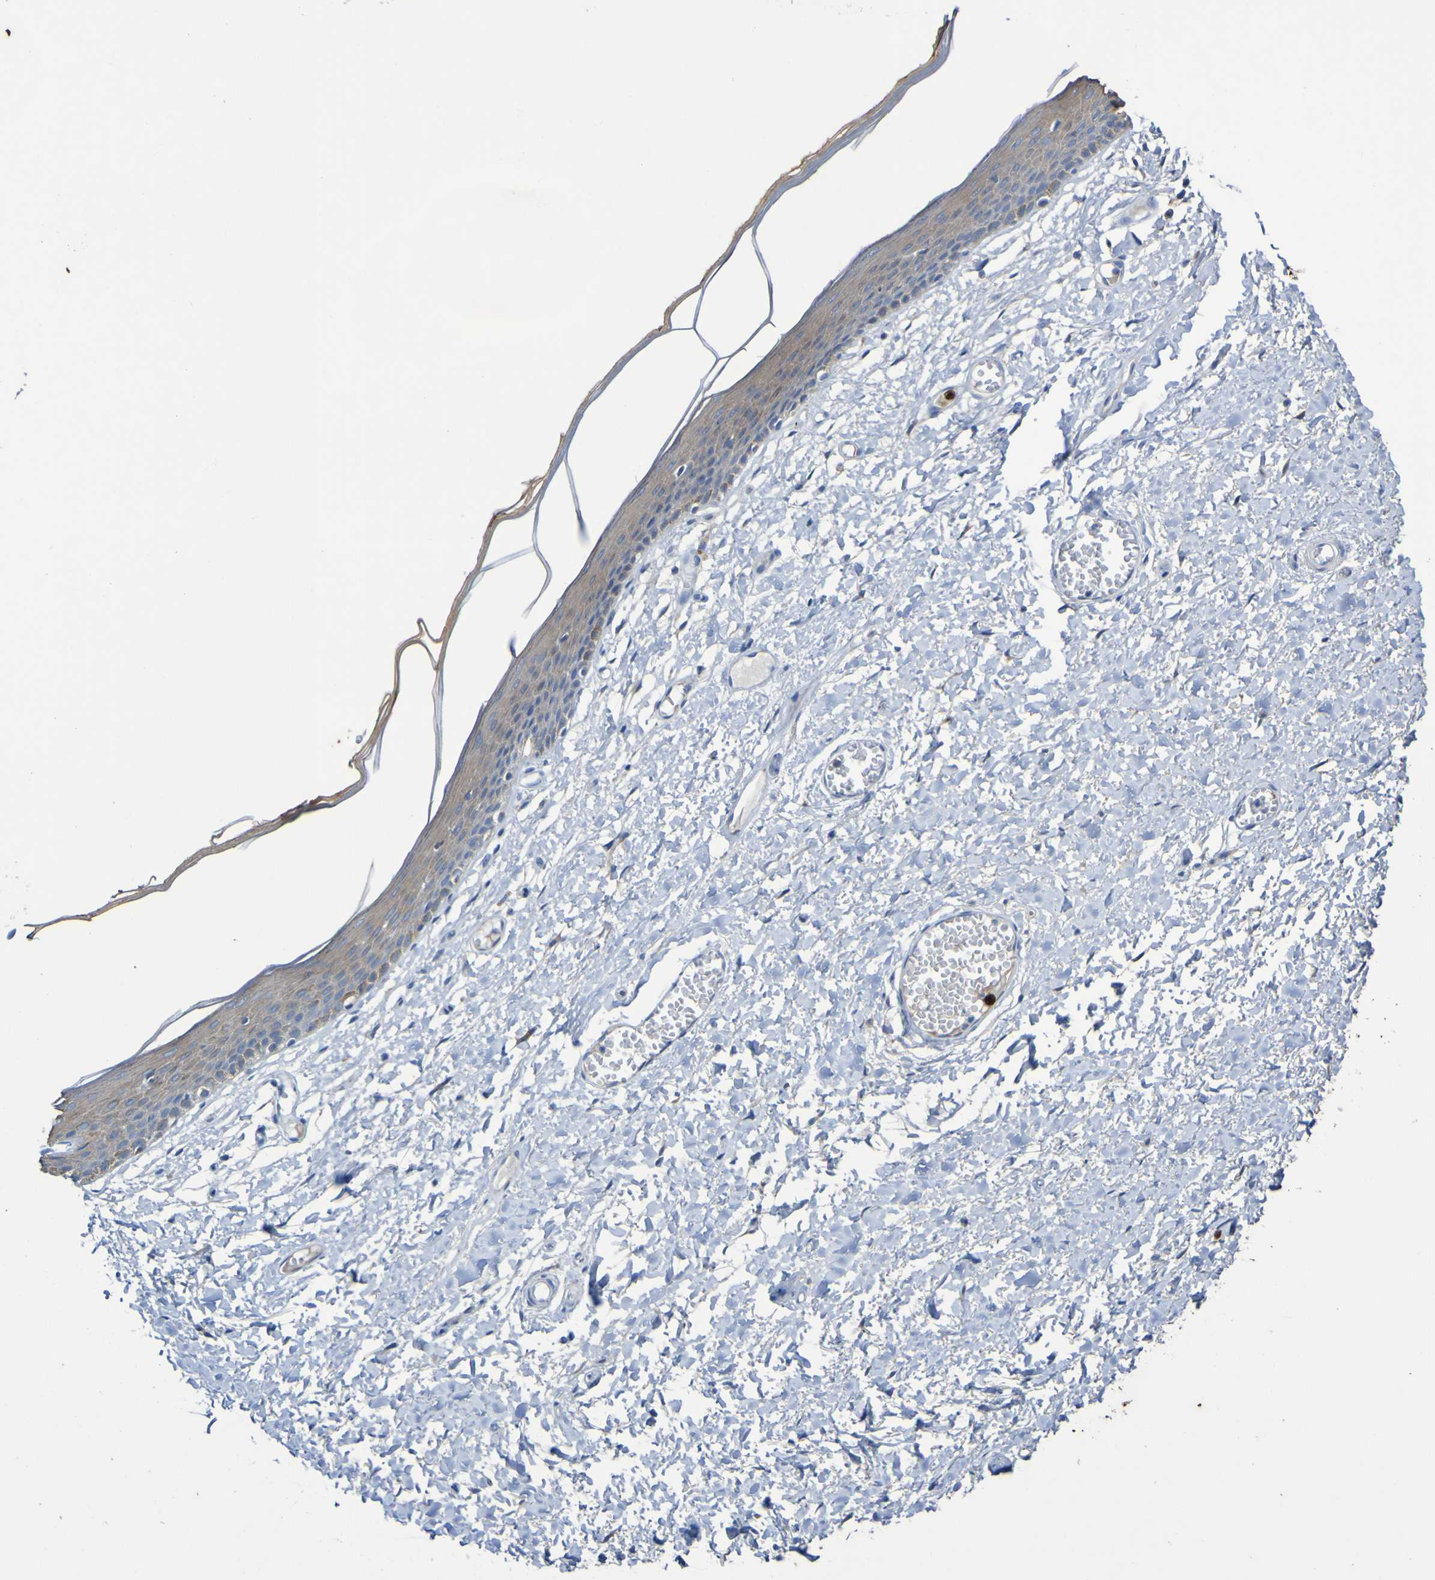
{"staining": {"intensity": "weak", "quantity": "25%-75%", "location": "cytoplasmic/membranous"}, "tissue": "skin", "cell_type": "Epidermal cells", "image_type": "normal", "snomed": [{"axis": "morphology", "description": "Normal tissue, NOS"}, {"axis": "topography", "description": "Vulva"}], "caption": "Protein analysis of benign skin exhibits weak cytoplasmic/membranous positivity in approximately 25%-75% of epidermal cells.", "gene": "C11orf24", "patient": {"sex": "female", "age": 54}}